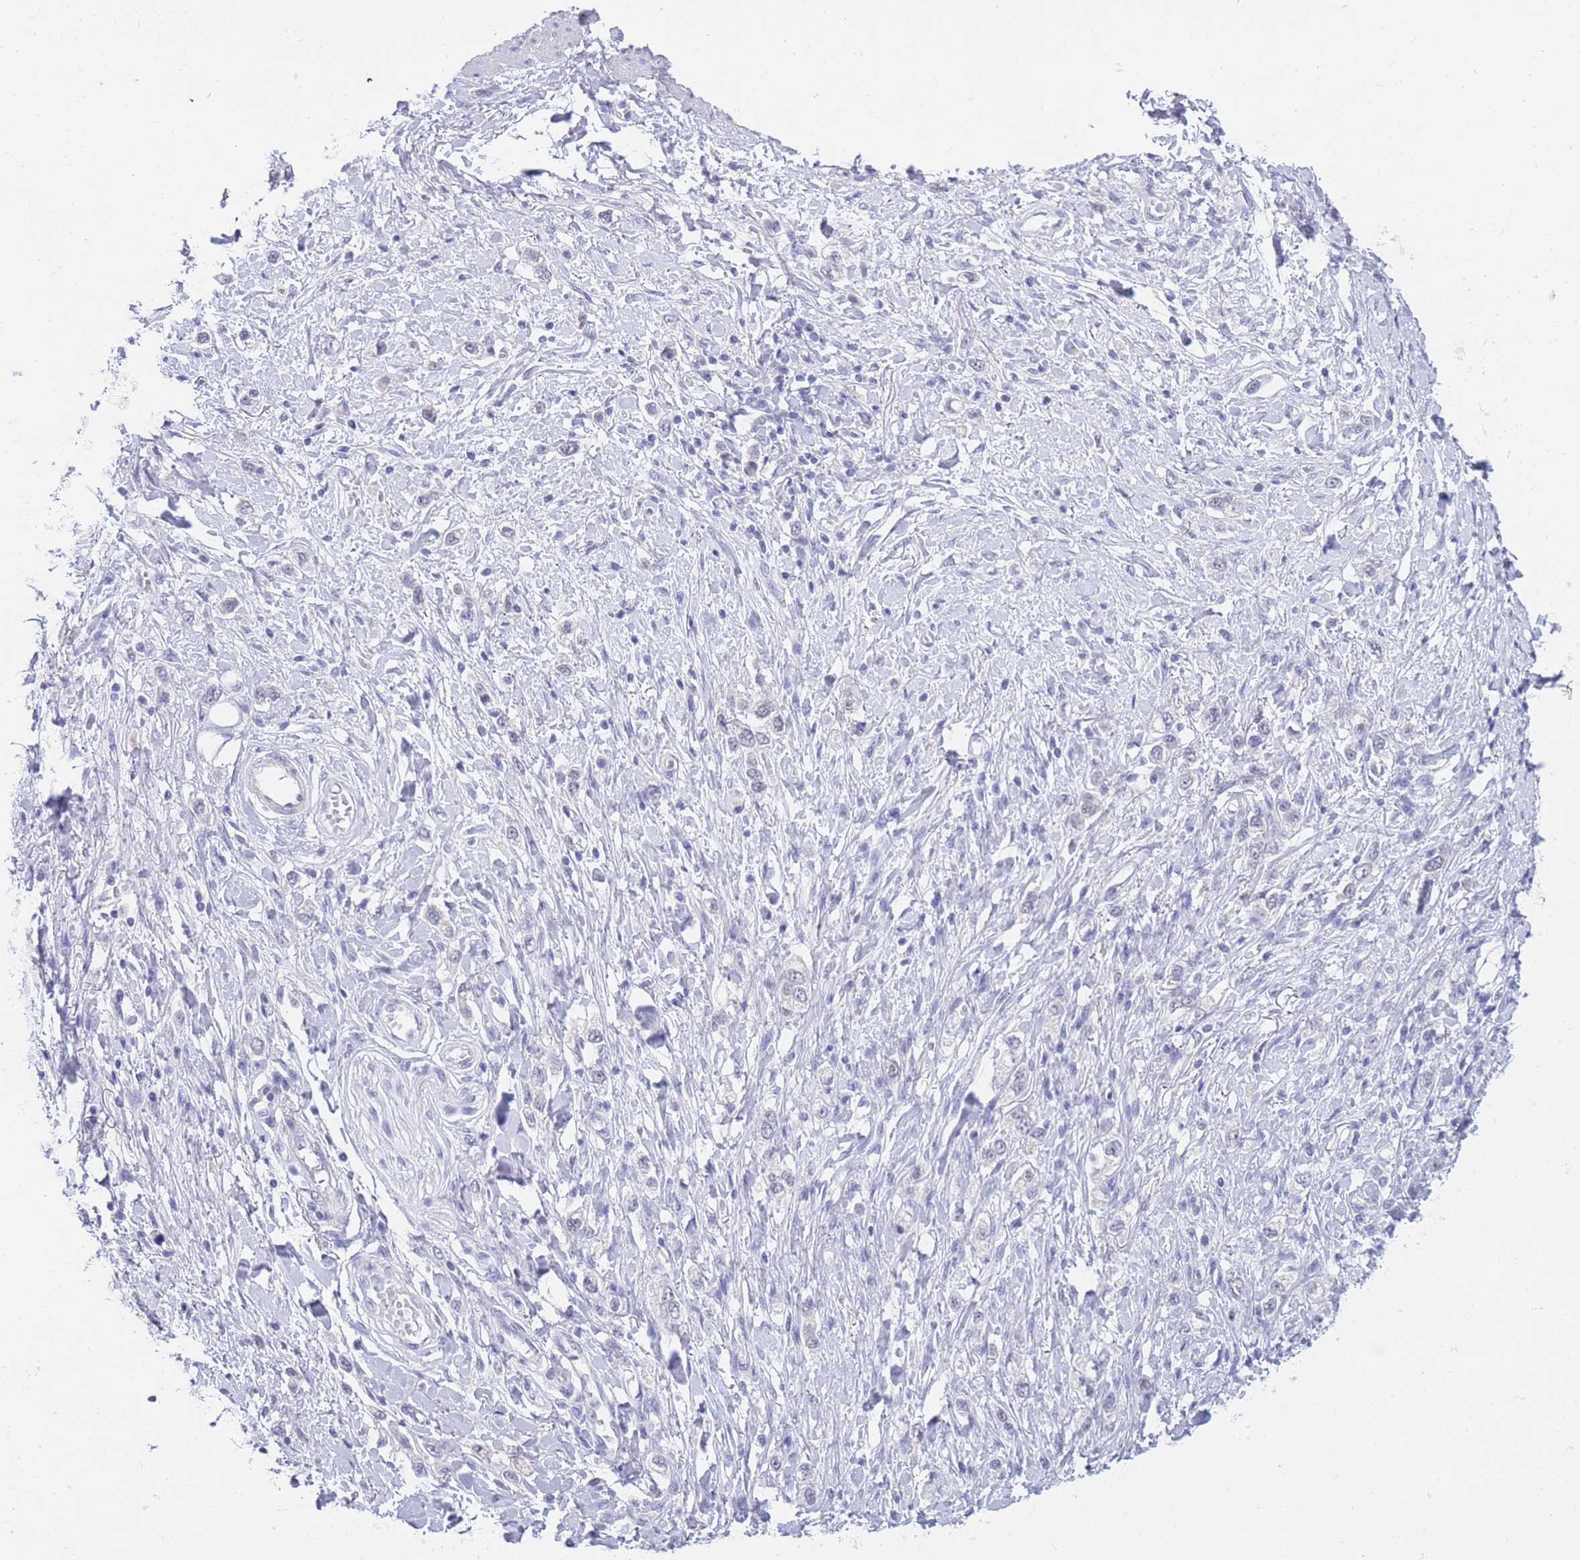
{"staining": {"intensity": "weak", "quantity": "<25%", "location": "nuclear"}, "tissue": "stomach cancer", "cell_type": "Tumor cells", "image_type": "cancer", "snomed": [{"axis": "morphology", "description": "Adenocarcinoma, NOS"}, {"axis": "topography", "description": "Stomach"}], "caption": "A high-resolution micrograph shows immunohistochemistry (IHC) staining of stomach cancer, which exhibits no significant positivity in tumor cells. Nuclei are stained in blue.", "gene": "FRAT2", "patient": {"sex": "female", "age": 65}}